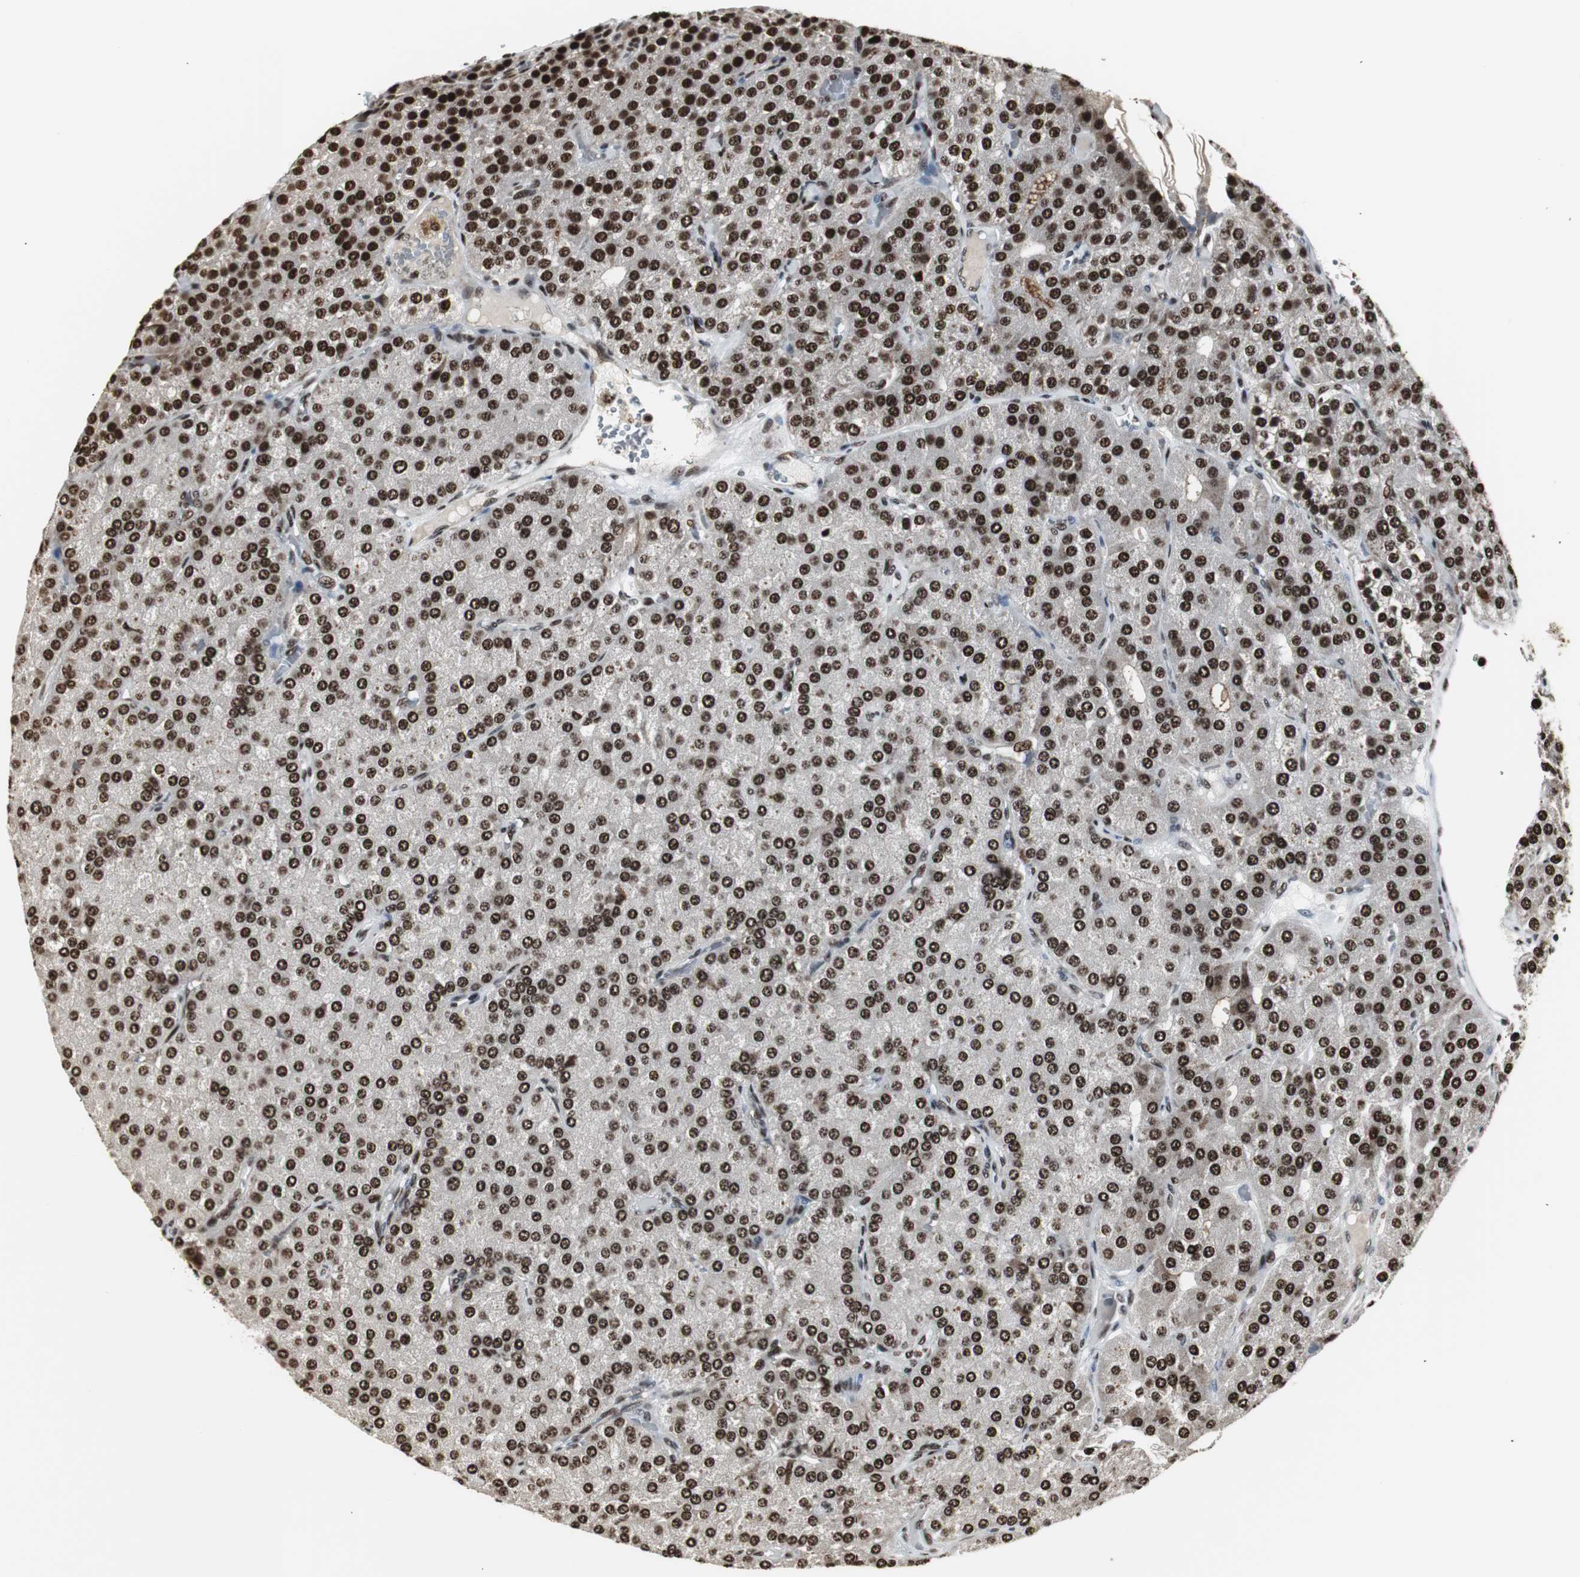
{"staining": {"intensity": "strong", "quantity": ">75%", "location": "nuclear"}, "tissue": "parathyroid gland", "cell_type": "Glandular cells", "image_type": "normal", "snomed": [{"axis": "morphology", "description": "Normal tissue, NOS"}, {"axis": "morphology", "description": "Adenoma, NOS"}, {"axis": "topography", "description": "Parathyroid gland"}], "caption": "Strong nuclear protein positivity is seen in approximately >75% of glandular cells in parathyroid gland.", "gene": "PARN", "patient": {"sex": "female", "age": 86}}